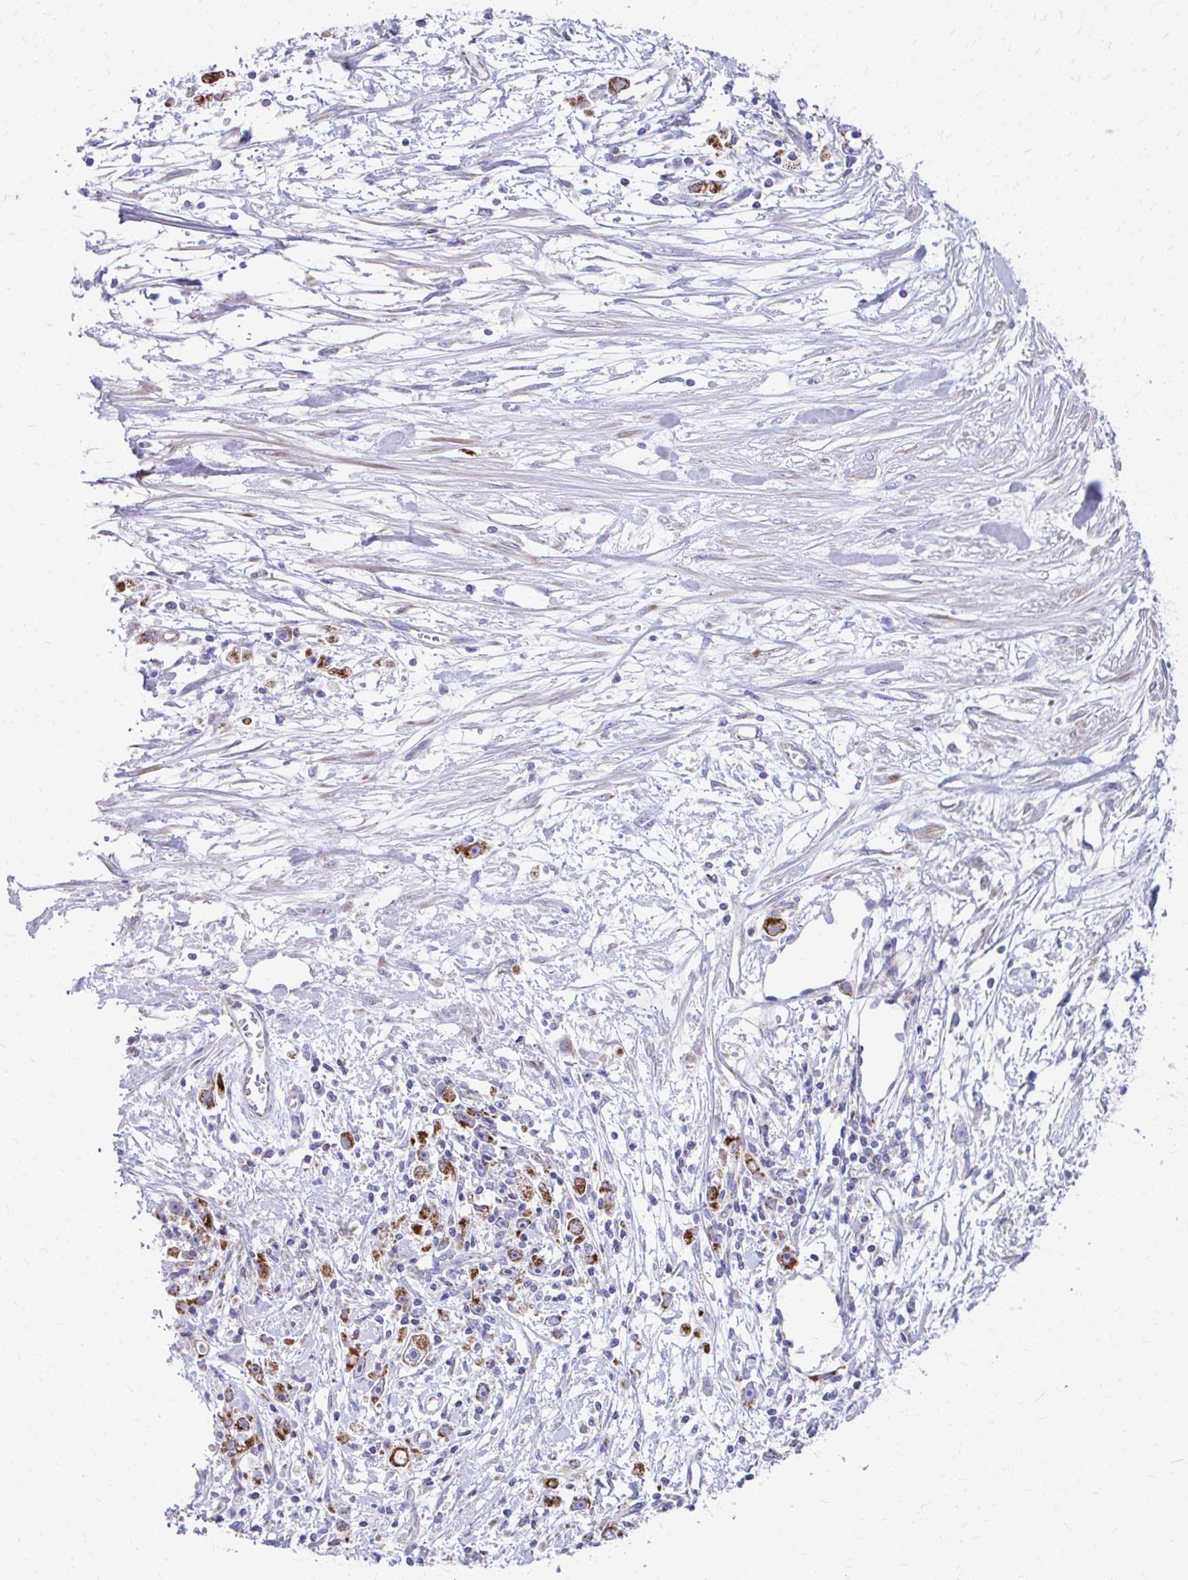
{"staining": {"intensity": "strong", "quantity": ">75%", "location": "cytoplasmic/membranous"}, "tissue": "stomach cancer", "cell_type": "Tumor cells", "image_type": "cancer", "snomed": [{"axis": "morphology", "description": "Adenocarcinoma, NOS"}, {"axis": "topography", "description": "Stomach"}], "caption": "Protein staining reveals strong cytoplasmic/membranous positivity in approximately >75% of tumor cells in stomach cancer. The staining is performed using DAB (3,3'-diaminobenzidine) brown chromogen to label protein expression. The nuclei are counter-stained blue using hematoxylin.", "gene": "MRPL19", "patient": {"sex": "female", "age": 59}}